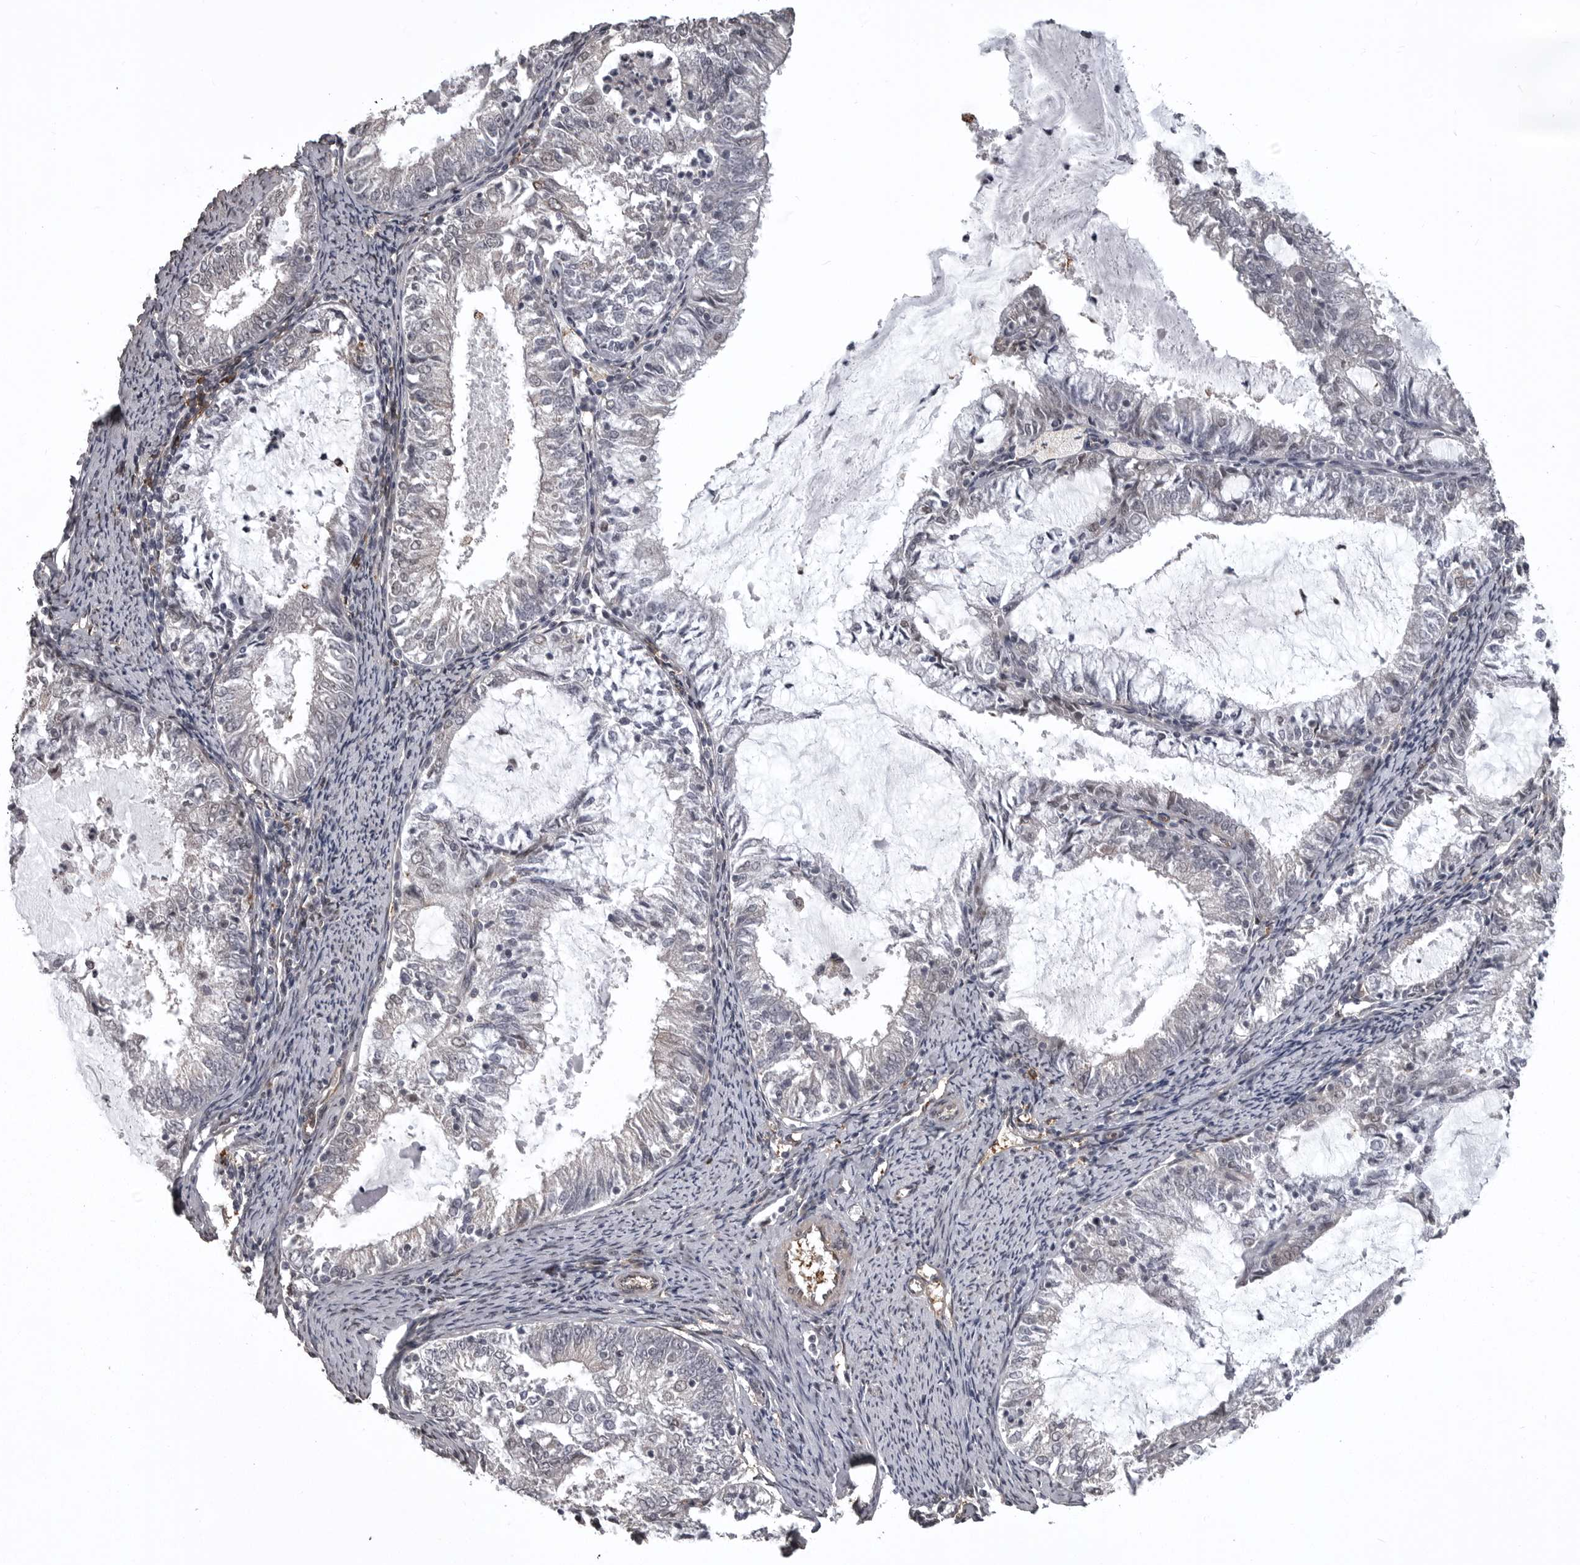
{"staining": {"intensity": "negative", "quantity": "none", "location": "none"}, "tissue": "endometrial cancer", "cell_type": "Tumor cells", "image_type": "cancer", "snomed": [{"axis": "morphology", "description": "Adenocarcinoma, NOS"}, {"axis": "topography", "description": "Endometrium"}], "caption": "A high-resolution histopathology image shows IHC staining of endometrial adenocarcinoma, which demonstrates no significant staining in tumor cells.", "gene": "SNX16", "patient": {"sex": "female", "age": 57}}